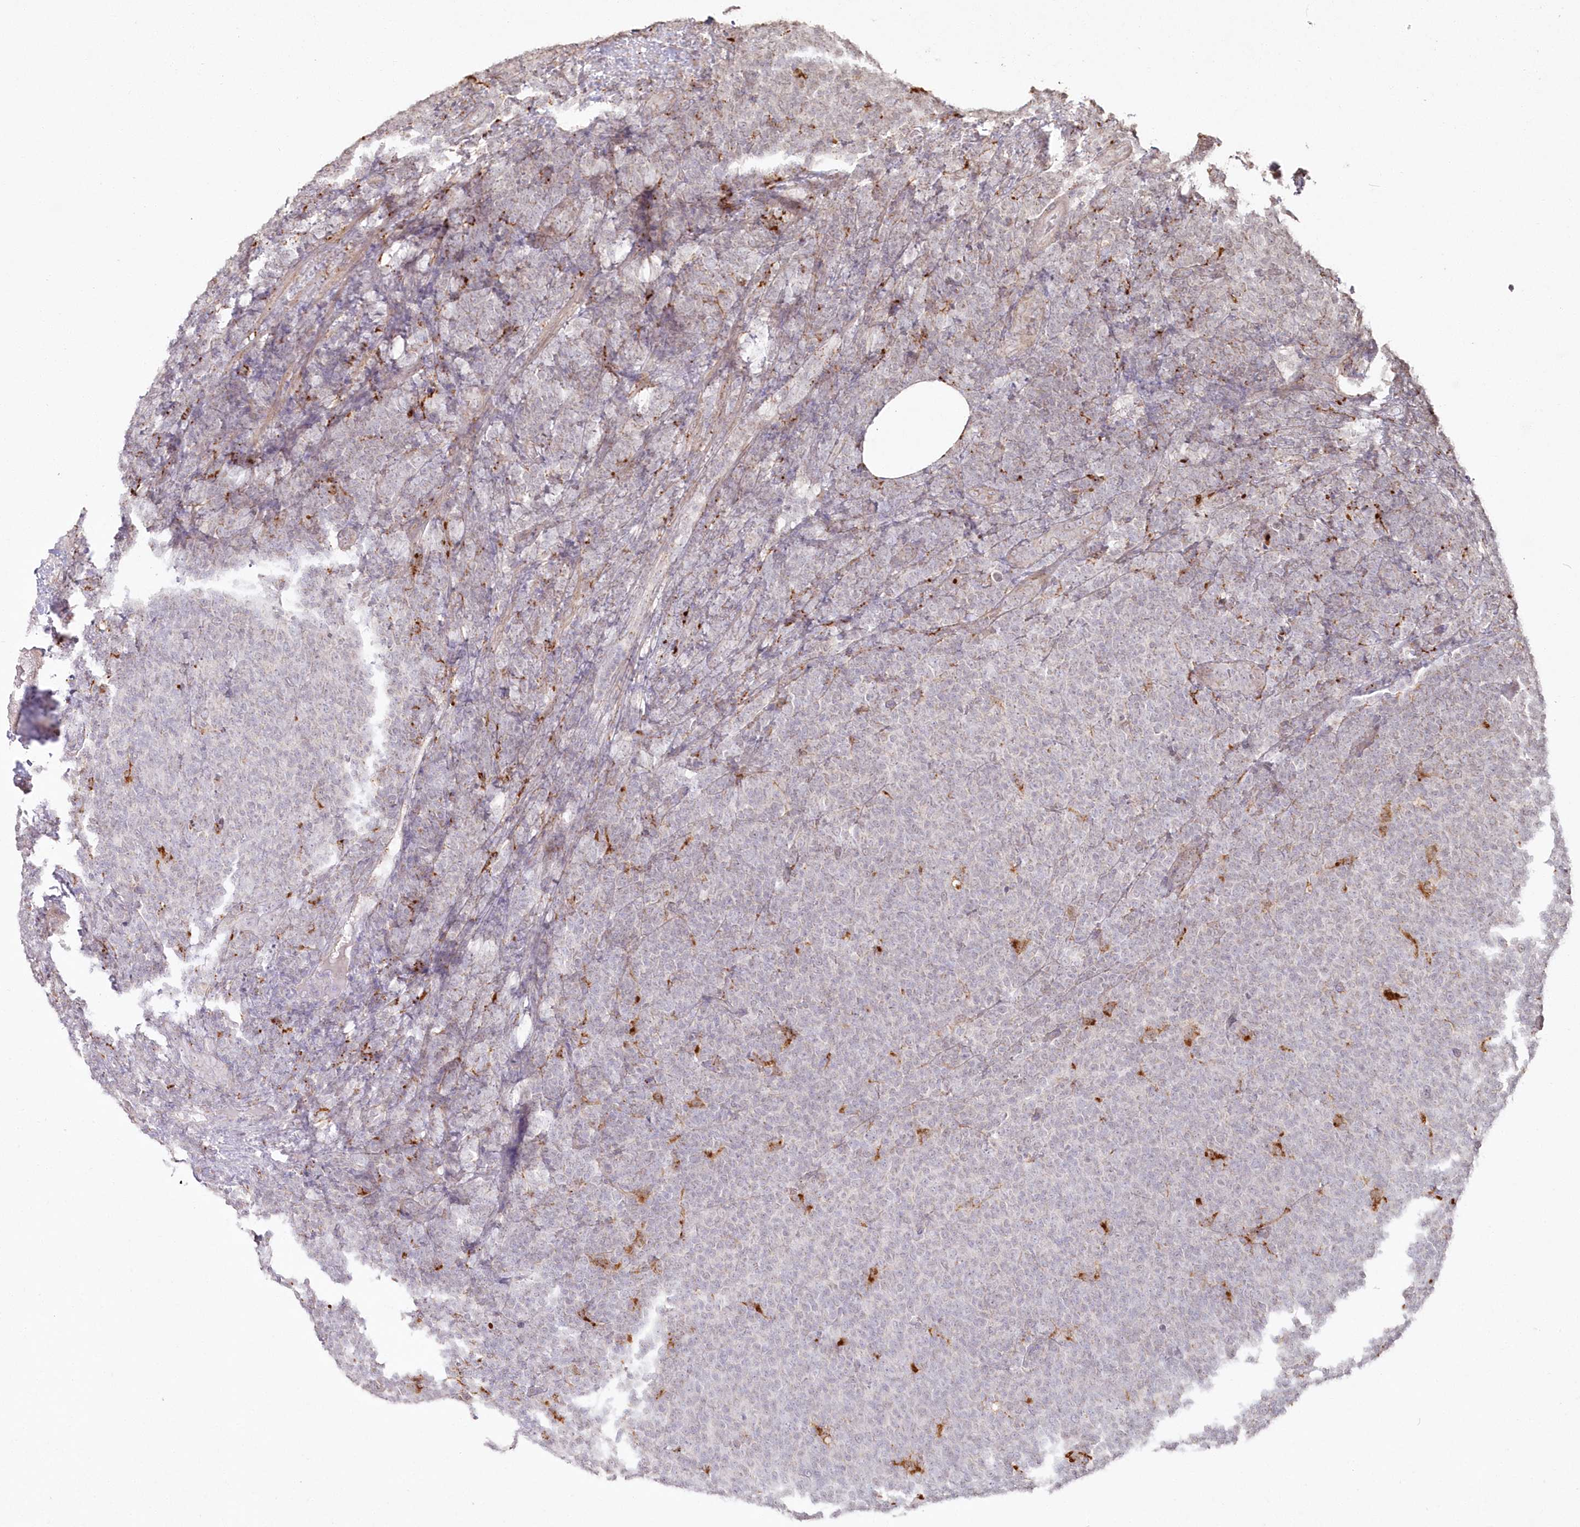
{"staining": {"intensity": "negative", "quantity": "none", "location": "none"}, "tissue": "lymphoma", "cell_type": "Tumor cells", "image_type": "cancer", "snomed": [{"axis": "morphology", "description": "Malignant lymphoma, non-Hodgkin's type, Low grade"}, {"axis": "topography", "description": "Lymph node"}], "caption": "Tumor cells are negative for protein expression in human malignant lymphoma, non-Hodgkin's type (low-grade). Brightfield microscopy of IHC stained with DAB (brown) and hematoxylin (blue), captured at high magnification.", "gene": "ARSB", "patient": {"sex": "male", "age": 66}}